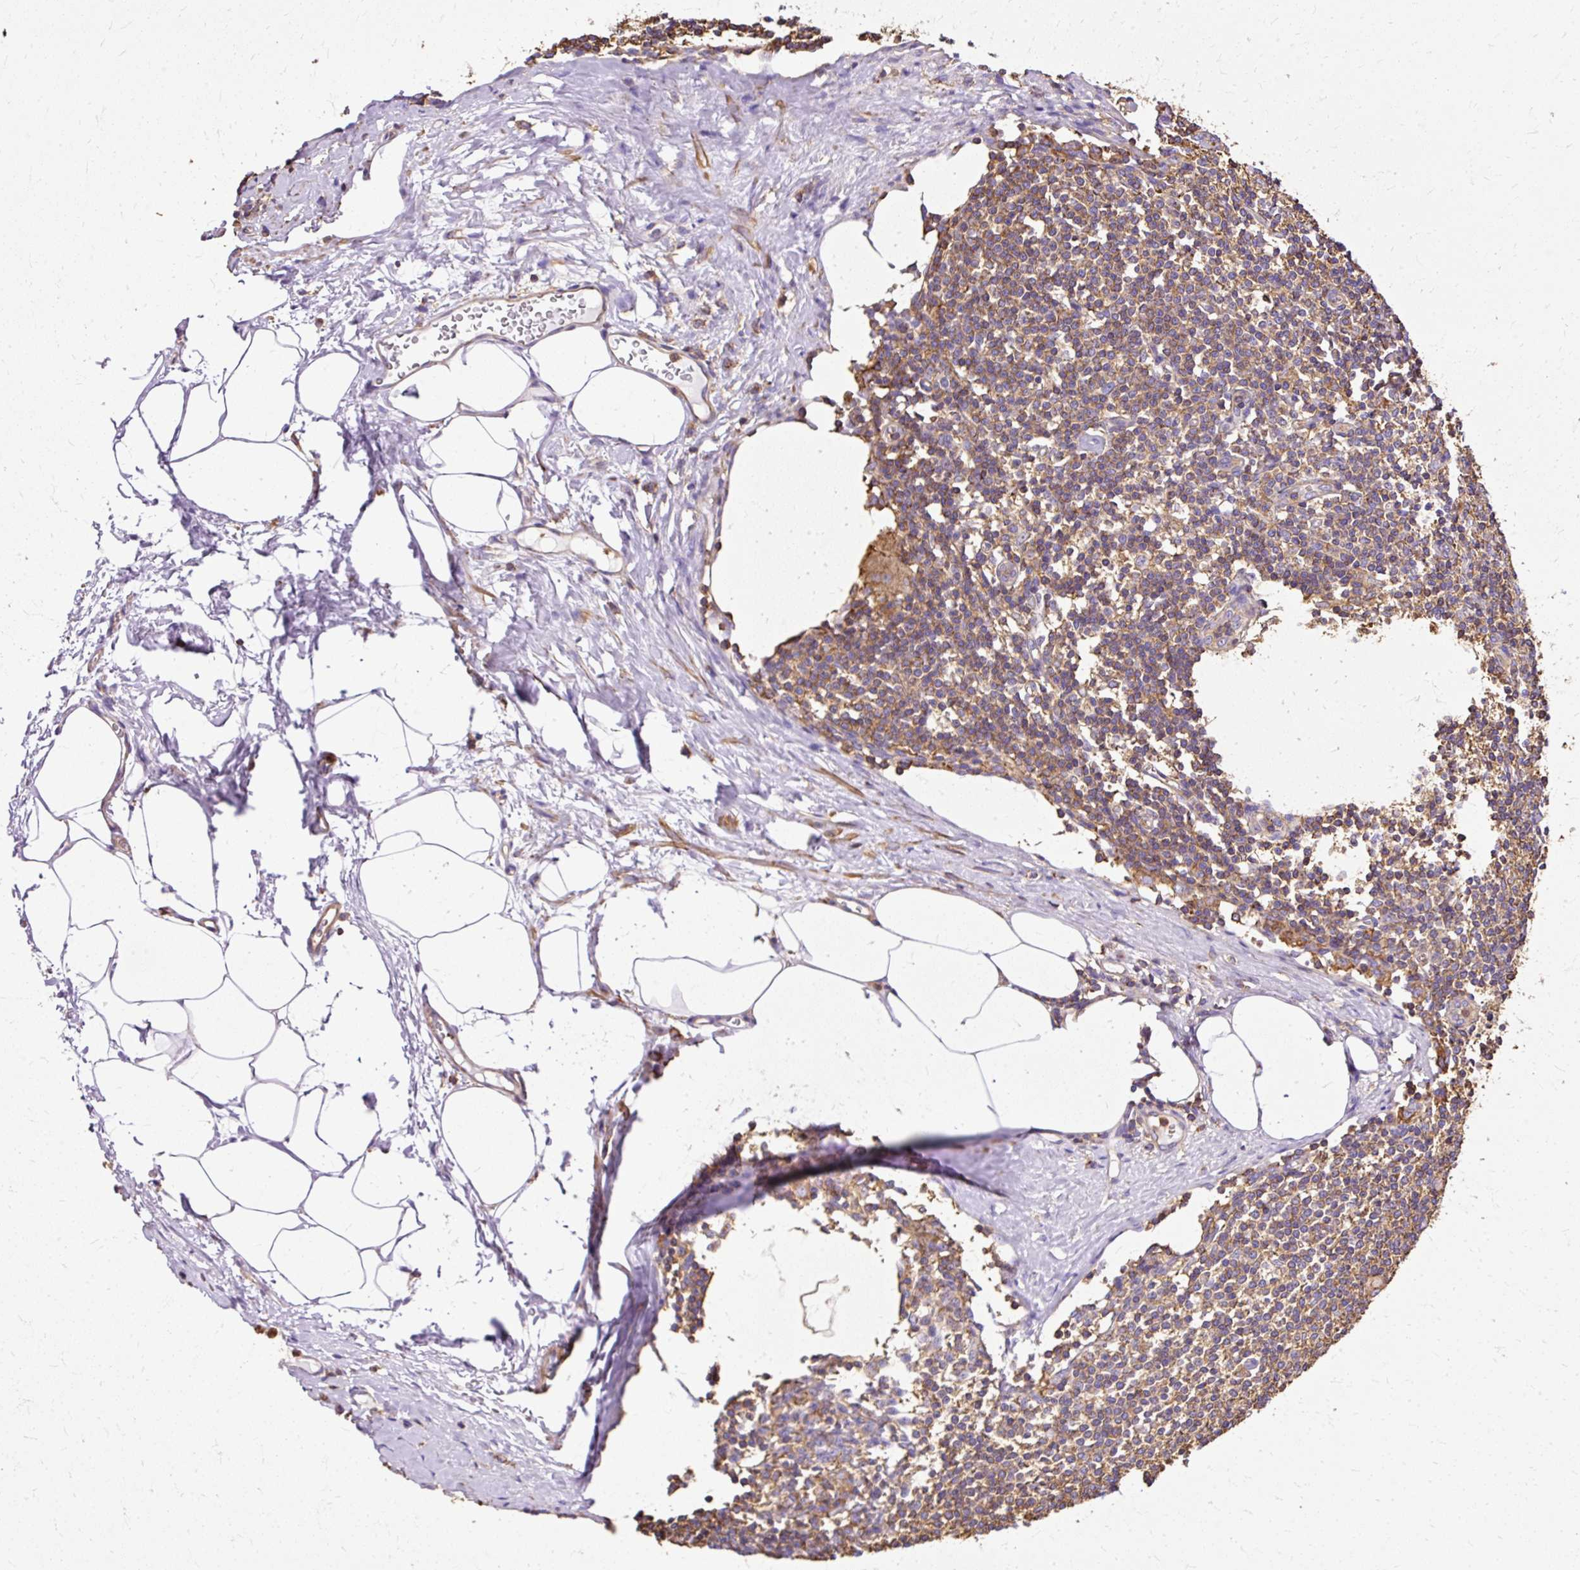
{"staining": {"intensity": "weak", "quantity": "25%-75%", "location": "cytoplasmic/membranous"}, "tissue": "lymph node", "cell_type": "Germinal center cells", "image_type": "normal", "snomed": [{"axis": "morphology", "description": "Normal tissue, NOS"}, {"axis": "topography", "description": "Lymph node"}], "caption": "High-power microscopy captured an immunohistochemistry (IHC) photomicrograph of unremarkable lymph node, revealing weak cytoplasmic/membranous expression in approximately 25%-75% of germinal center cells.", "gene": "KLHL11", "patient": {"sex": "female", "age": 59}}